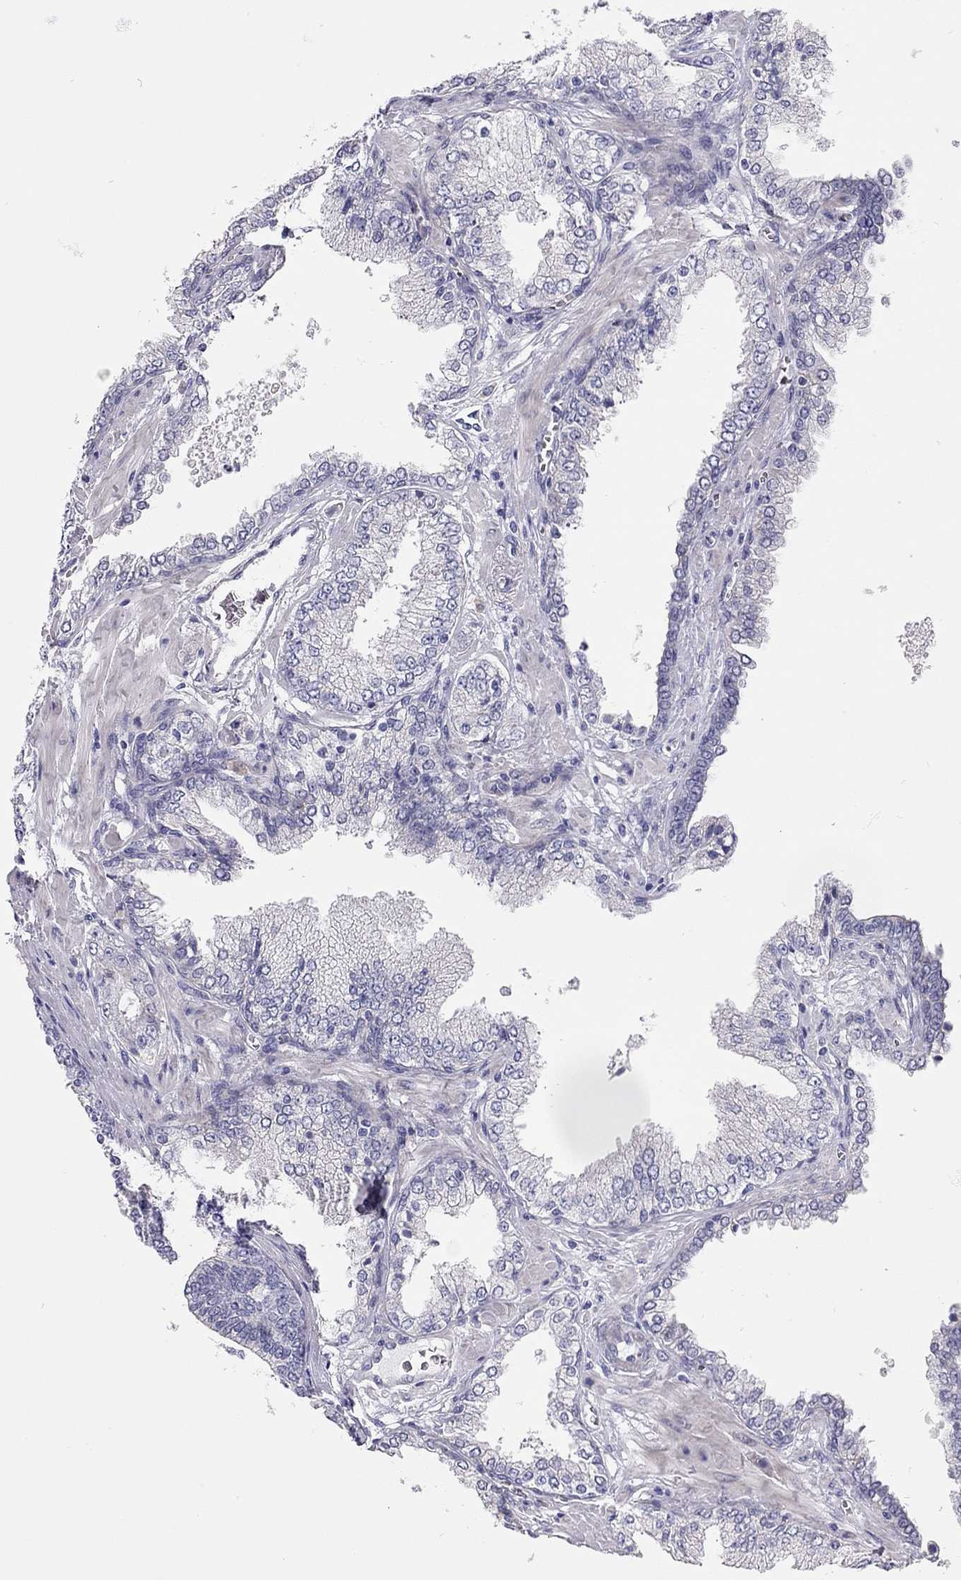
{"staining": {"intensity": "negative", "quantity": "none", "location": "none"}, "tissue": "prostate cancer", "cell_type": "Tumor cells", "image_type": "cancer", "snomed": [{"axis": "morphology", "description": "Adenocarcinoma, NOS"}, {"axis": "topography", "description": "Prostate"}], "caption": "Tumor cells show no significant staining in prostate cancer.", "gene": "SCARB1", "patient": {"sex": "male", "age": 64}}